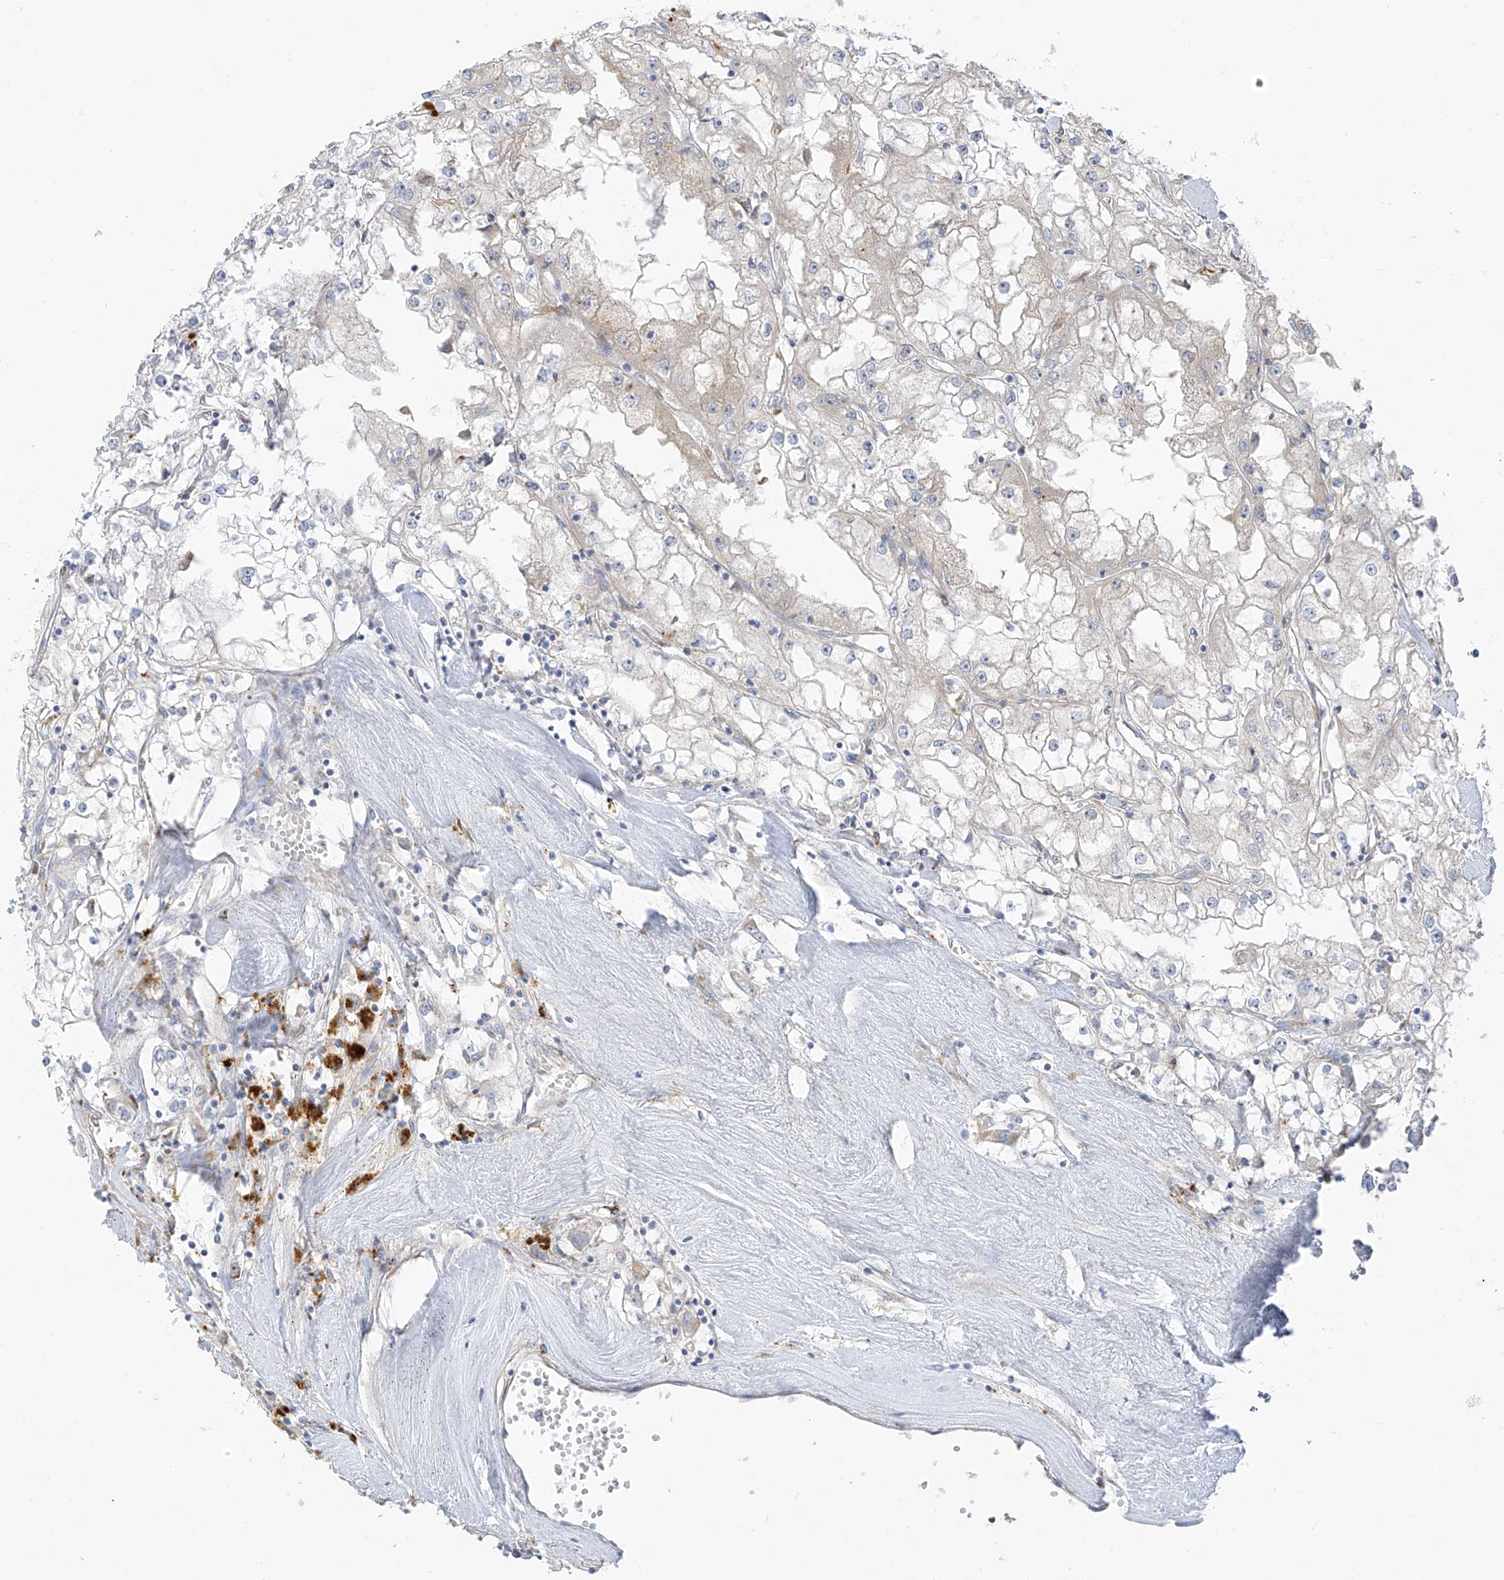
{"staining": {"intensity": "negative", "quantity": "none", "location": "none"}, "tissue": "renal cancer", "cell_type": "Tumor cells", "image_type": "cancer", "snomed": [{"axis": "morphology", "description": "Adenocarcinoma, NOS"}, {"axis": "topography", "description": "Kidney"}], "caption": "Micrograph shows no protein staining in tumor cells of renal adenocarcinoma tissue.", "gene": "TAL2", "patient": {"sex": "male", "age": 56}}